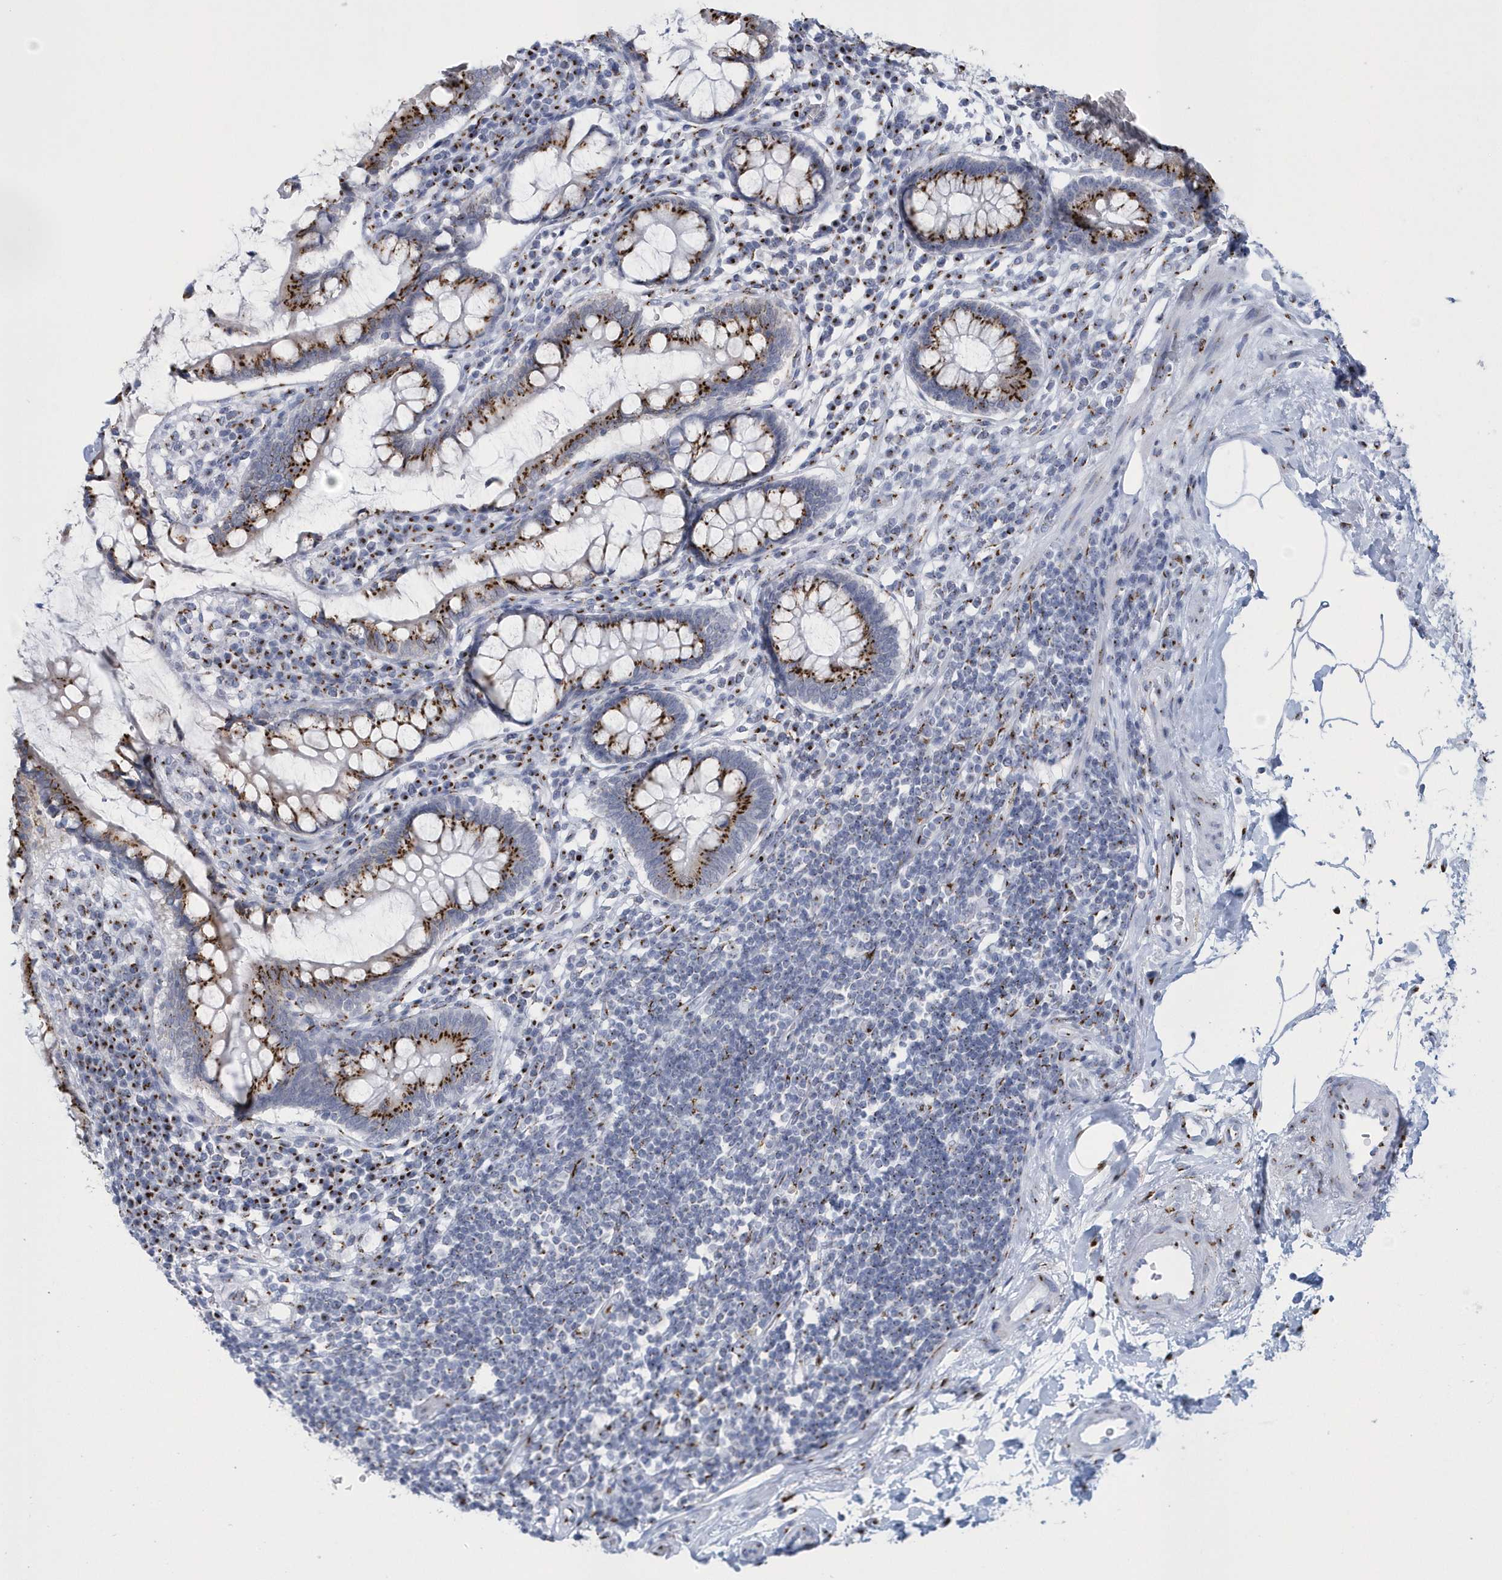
{"staining": {"intensity": "strong", "quantity": ">75%", "location": "cytoplasmic/membranous"}, "tissue": "colon", "cell_type": "Endothelial cells", "image_type": "normal", "snomed": [{"axis": "morphology", "description": "Normal tissue, NOS"}, {"axis": "topography", "description": "Colon"}], "caption": "Protein staining of unremarkable colon displays strong cytoplasmic/membranous staining in about >75% of endothelial cells.", "gene": "SLX9", "patient": {"sex": "female", "age": 79}}